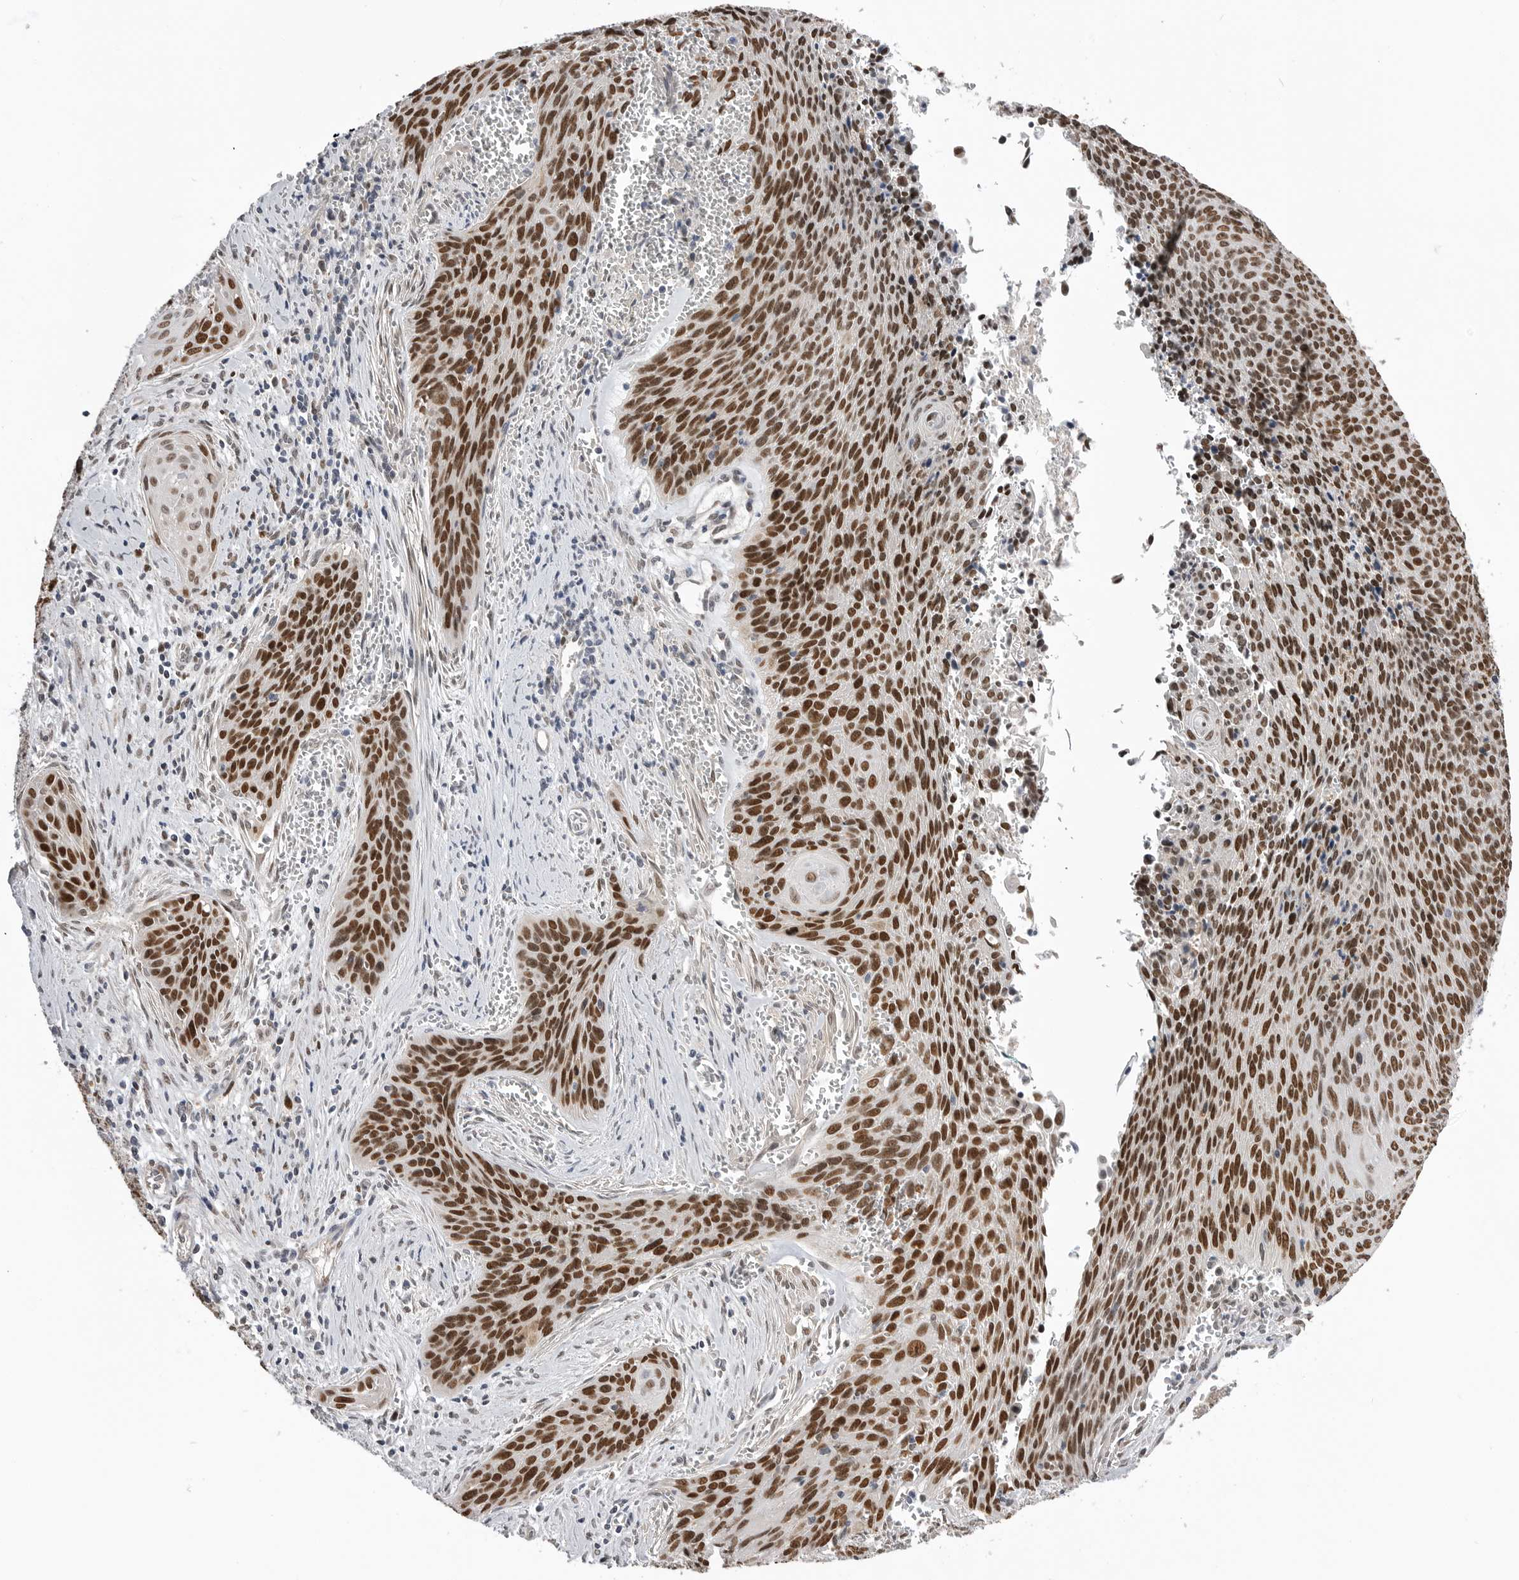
{"staining": {"intensity": "strong", "quantity": ">75%", "location": "nuclear"}, "tissue": "cervical cancer", "cell_type": "Tumor cells", "image_type": "cancer", "snomed": [{"axis": "morphology", "description": "Squamous cell carcinoma, NOS"}, {"axis": "topography", "description": "Cervix"}], "caption": "Protein expression analysis of human squamous cell carcinoma (cervical) reveals strong nuclear positivity in approximately >75% of tumor cells.", "gene": "SMARCC1", "patient": {"sex": "female", "age": 55}}